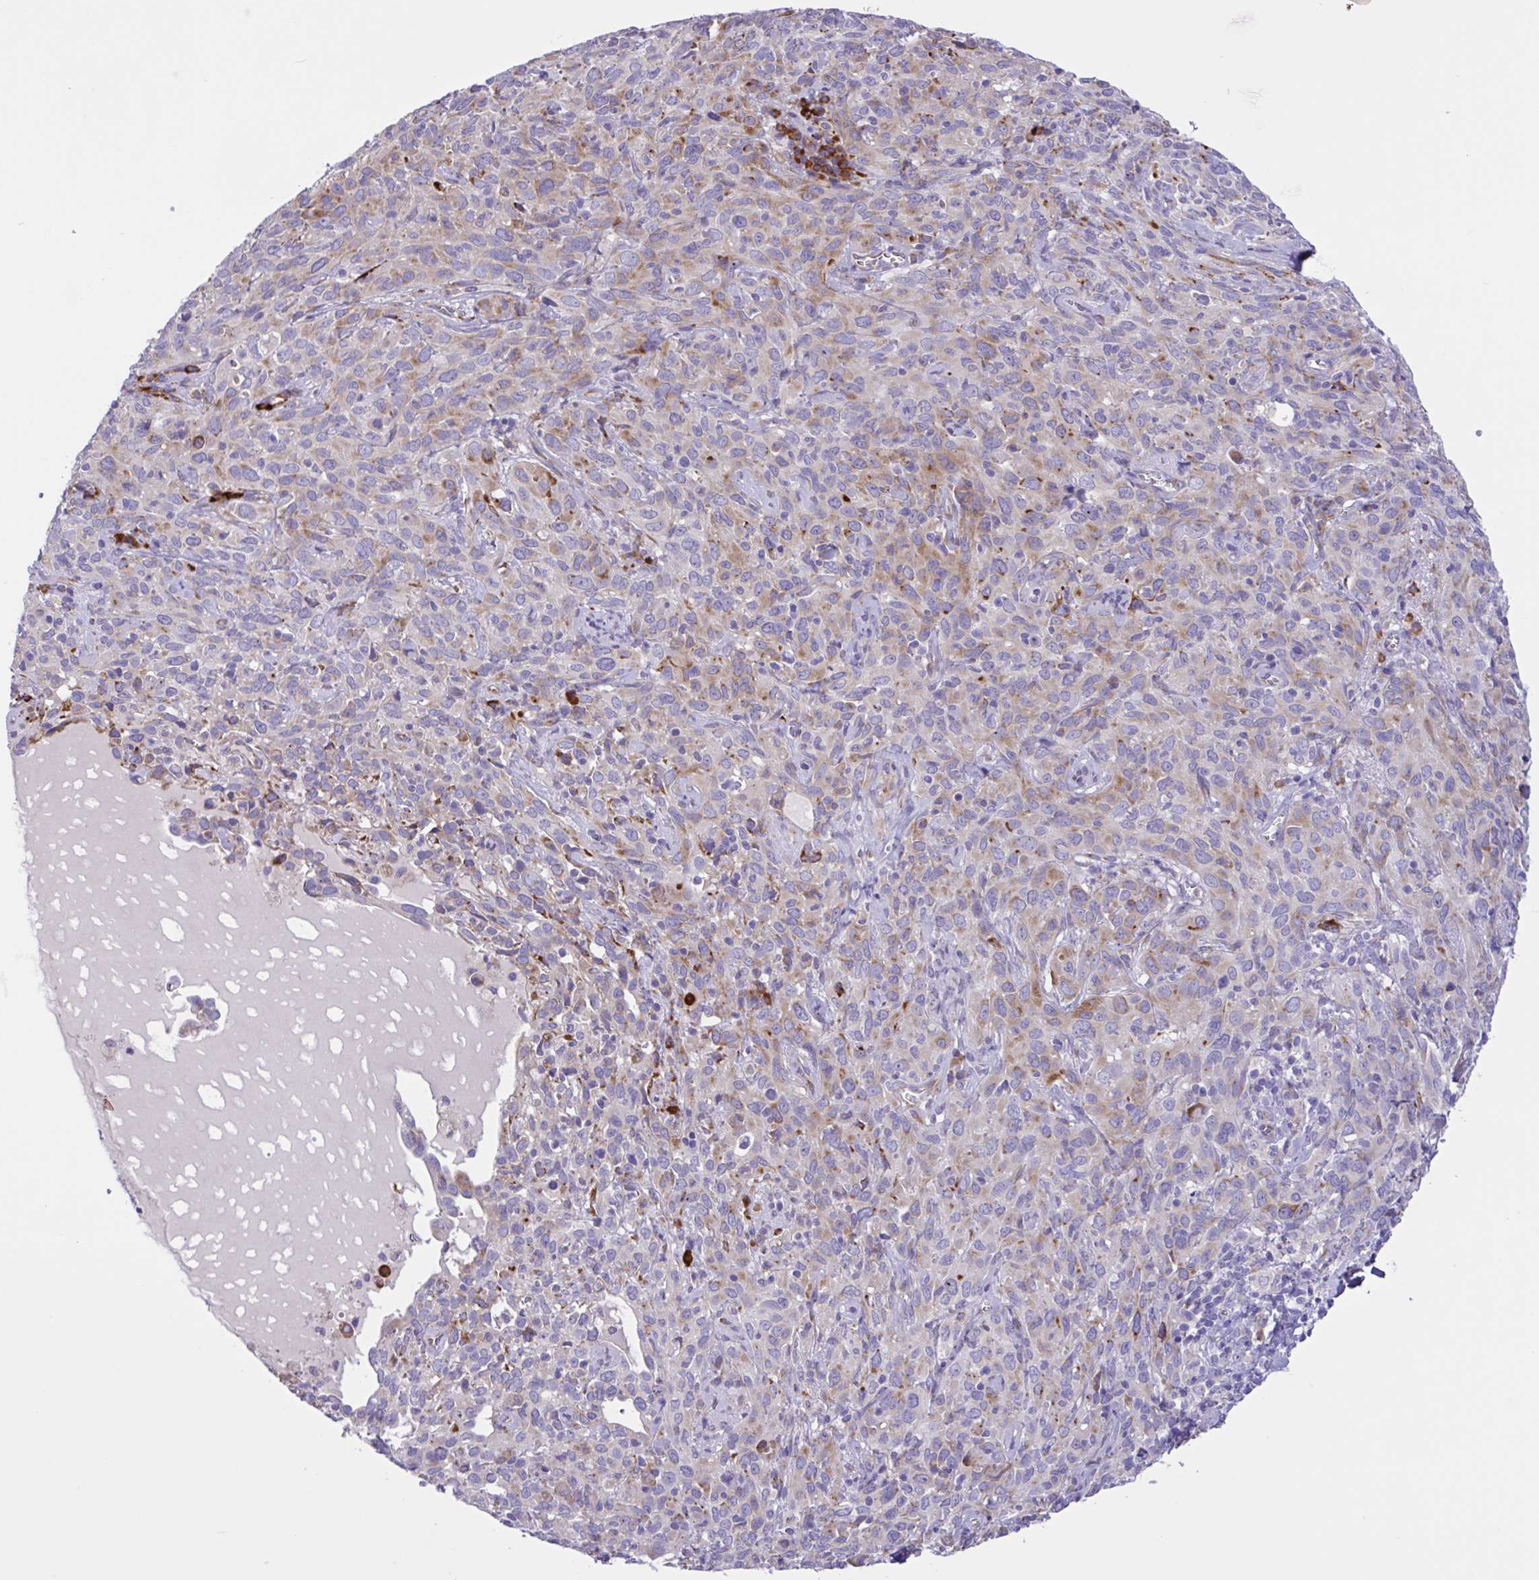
{"staining": {"intensity": "weak", "quantity": "25%-75%", "location": "cytoplasmic/membranous"}, "tissue": "cervical cancer", "cell_type": "Tumor cells", "image_type": "cancer", "snomed": [{"axis": "morphology", "description": "Normal tissue, NOS"}, {"axis": "morphology", "description": "Squamous cell carcinoma, NOS"}, {"axis": "topography", "description": "Cervix"}], "caption": "Human cervical cancer stained with a protein marker demonstrates weak staining in tumor cells.", "gene": "DSC3", "patient": {"sex": "female", "age": 51}}